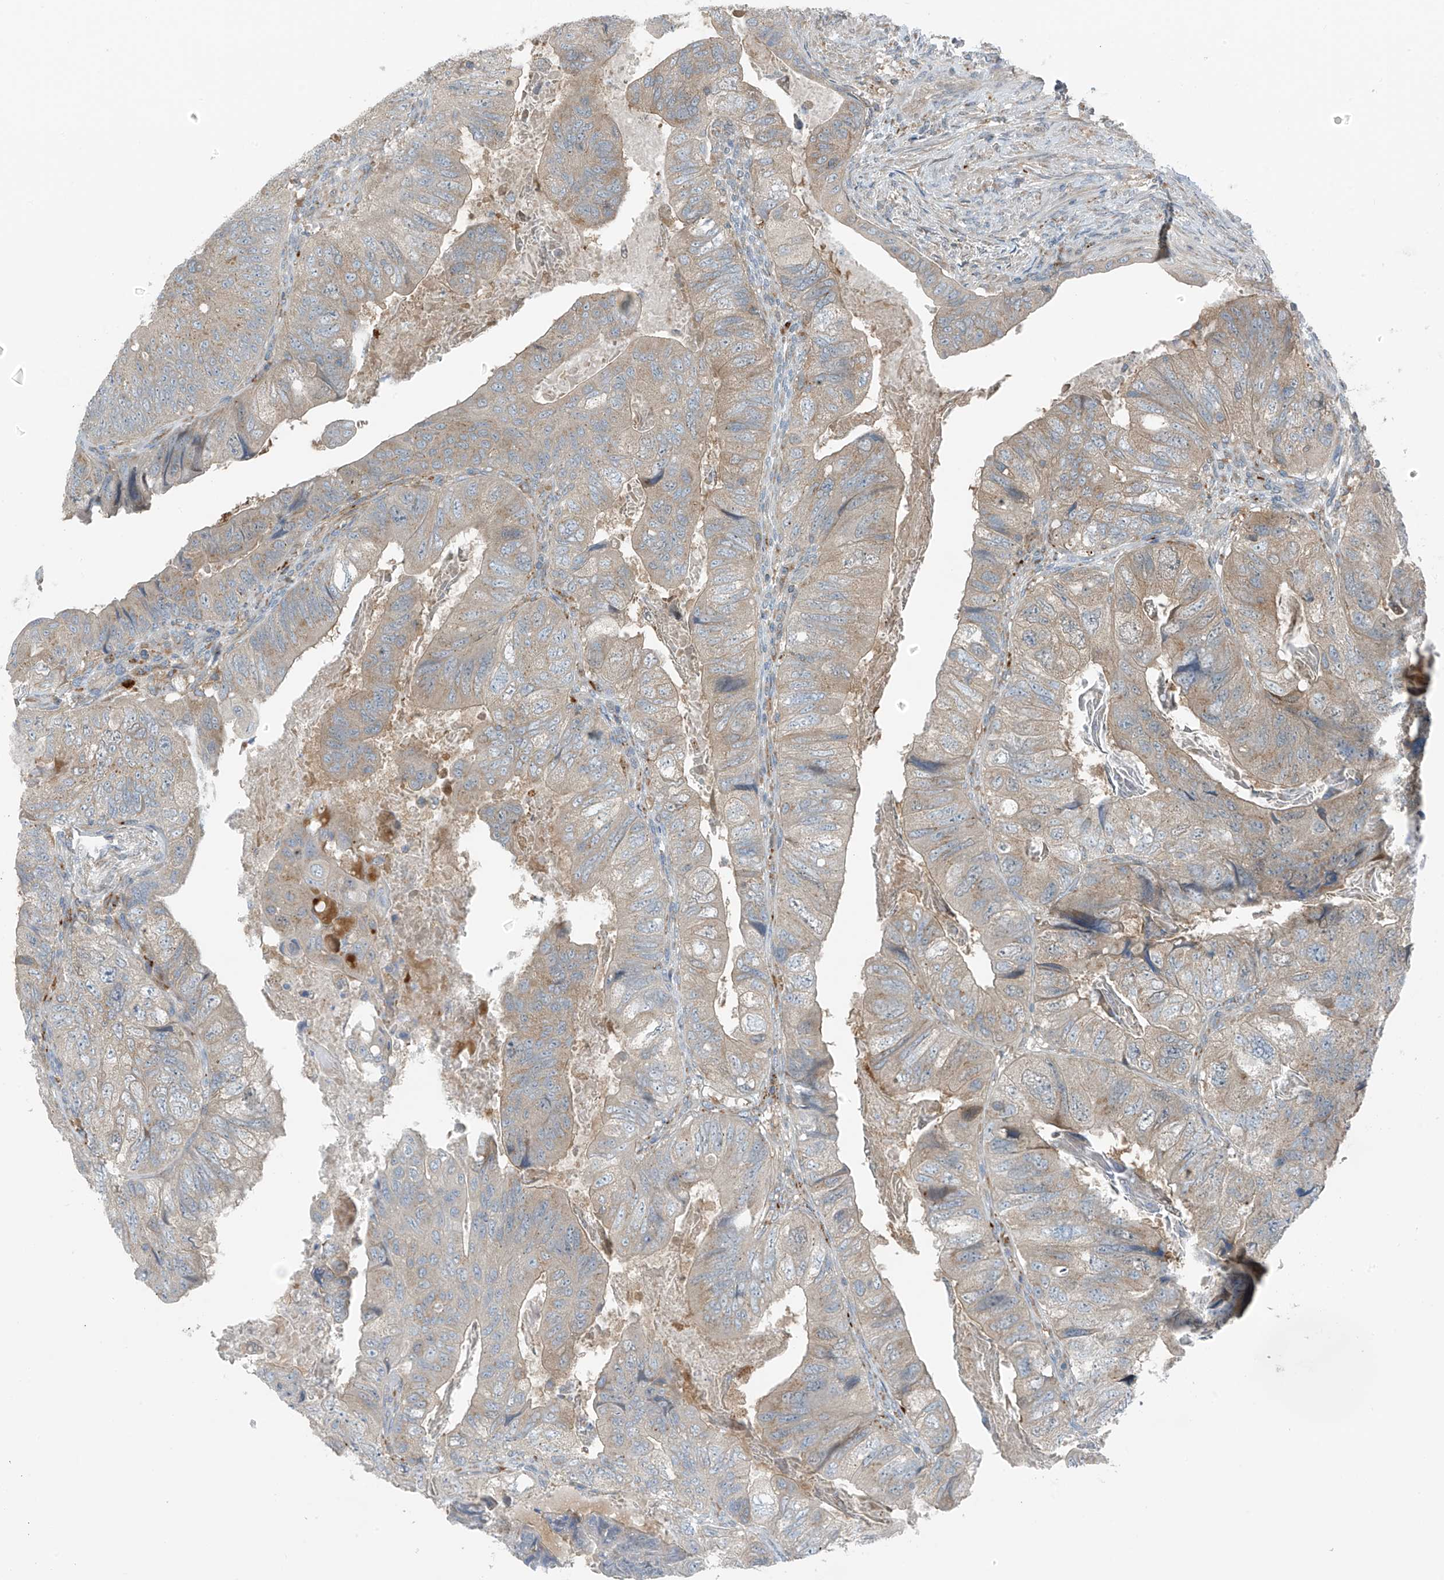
{"staining": {"intensity": "weak", "quantity": "25%-75%", "location": "cytoplasmic/membranous"}, "tissue": "colorectal cancer", "cell_type": "Tumor cells", "image_type": "cancer", "snomed": [{"axis": "morphology", "description": "Adenocarcinoma, NOS"}, {"axis": "topography", "description": "Rectum"}], "caption": "Immunohistochemistry (IHC) histopathology image of neoplastic tissue: colorectal cancer stained using immunohistochemistry (IHC) reveals low levels of weak protein expression localized specifically in the cytoplasmic/membranous of tumor cells, appearing as a cytoplasmic/membranous brown color.", "gene": "SLC12A6", "patient": {"sex": "male", "age": 63}}